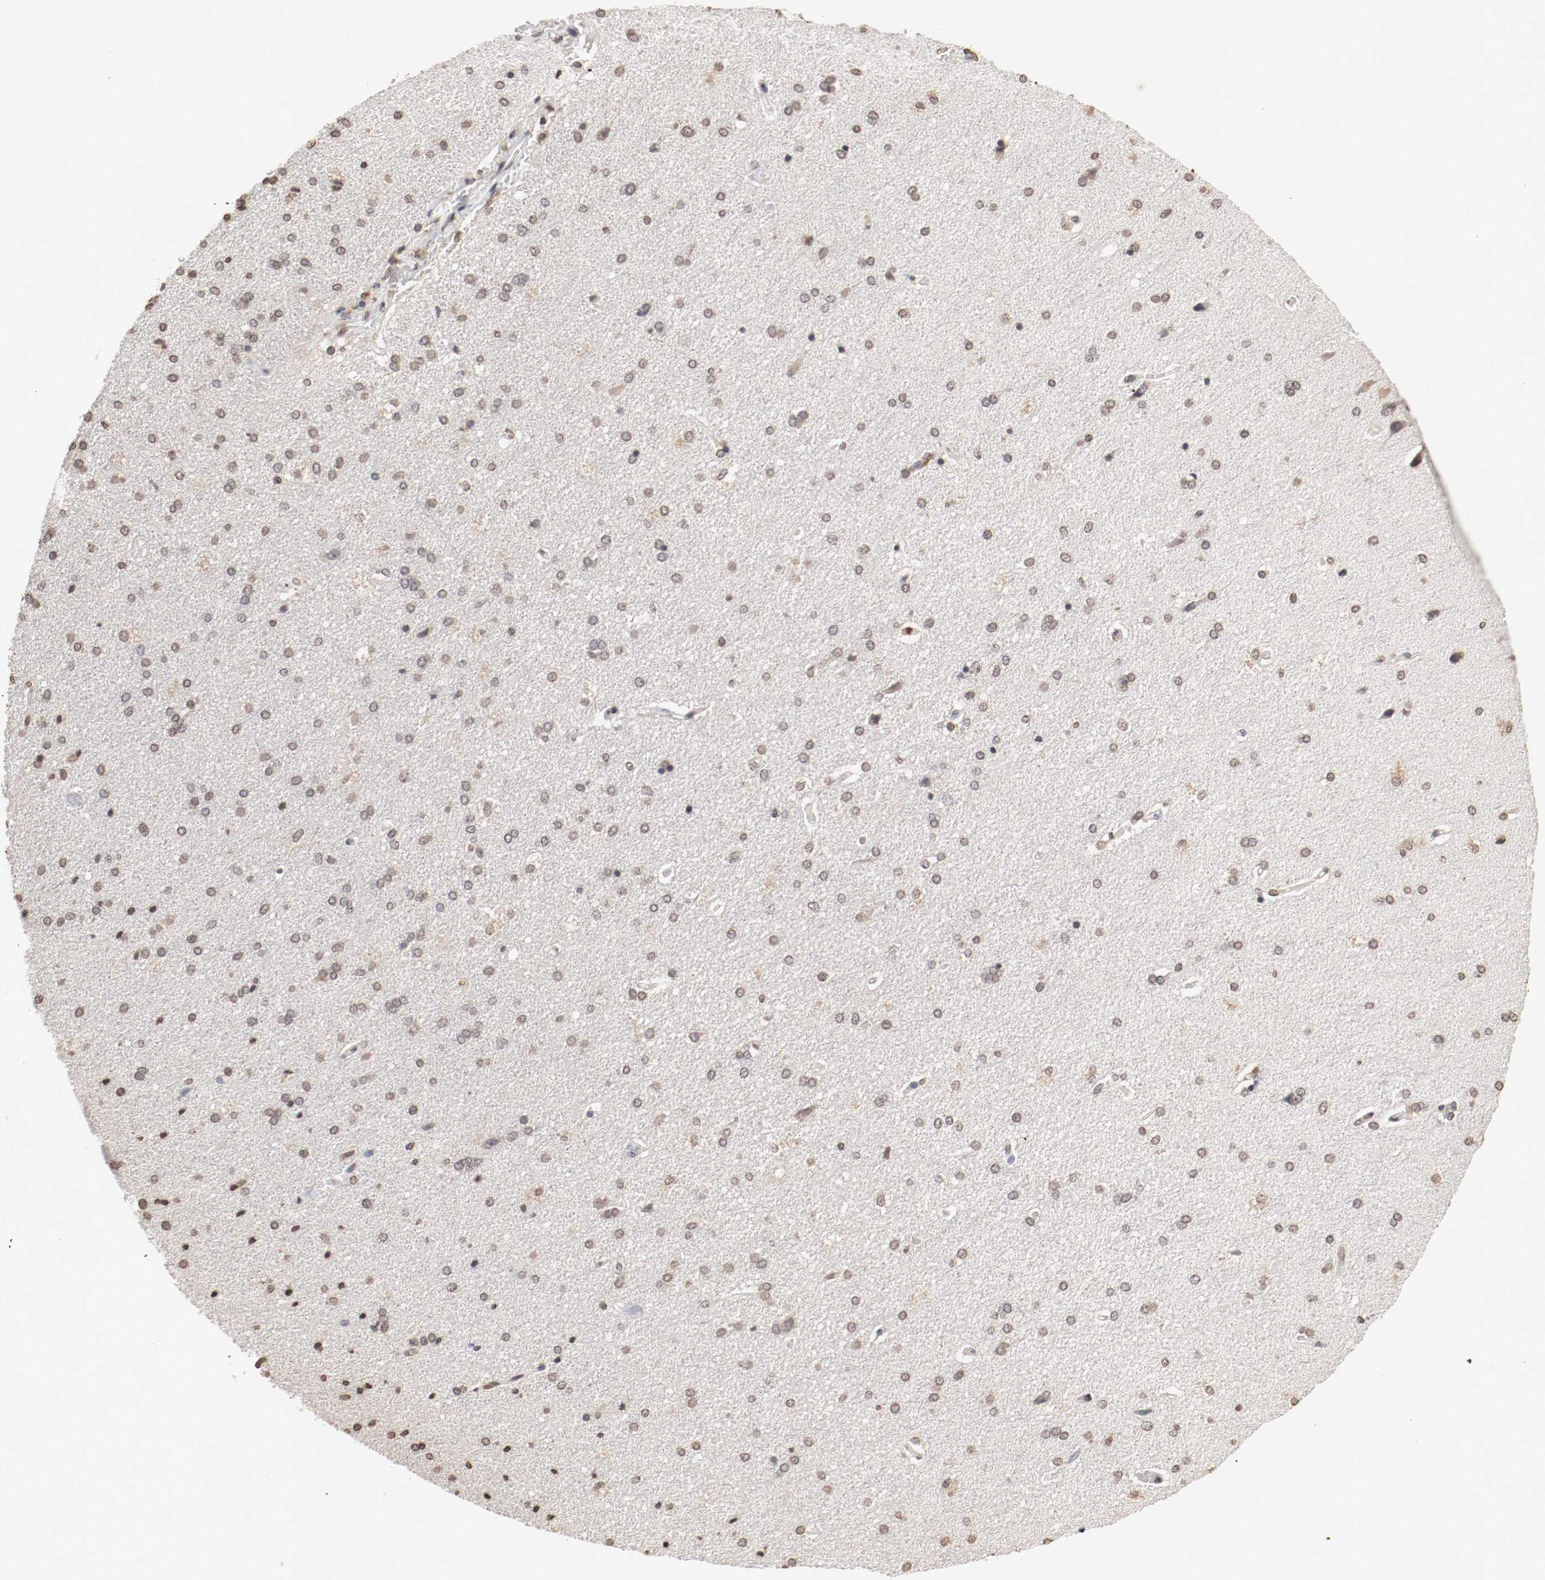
{"staining": {"intensity": "weak", "quantity": "25%-75%", "location": "cytoplasmic/membranous,nuclear"}, "tissue": "cerebral cortex", "cell_type": "Endothelial cells", "image_type": "normal", "snomed": [{"axis": "morphology", "description": "Normal tissue, NOS"}, {"axis": "topography", "description": "Cerebral cortex"}], "caption": "Cerebral cortex stained for a protein (brown) exhibits weak cytoplasmic/membranous,nuclear positive expression in approximately 25%-75% of endothelial cells.", "gene": "WASL", "patient": {"sex": "male", "age": 62}}